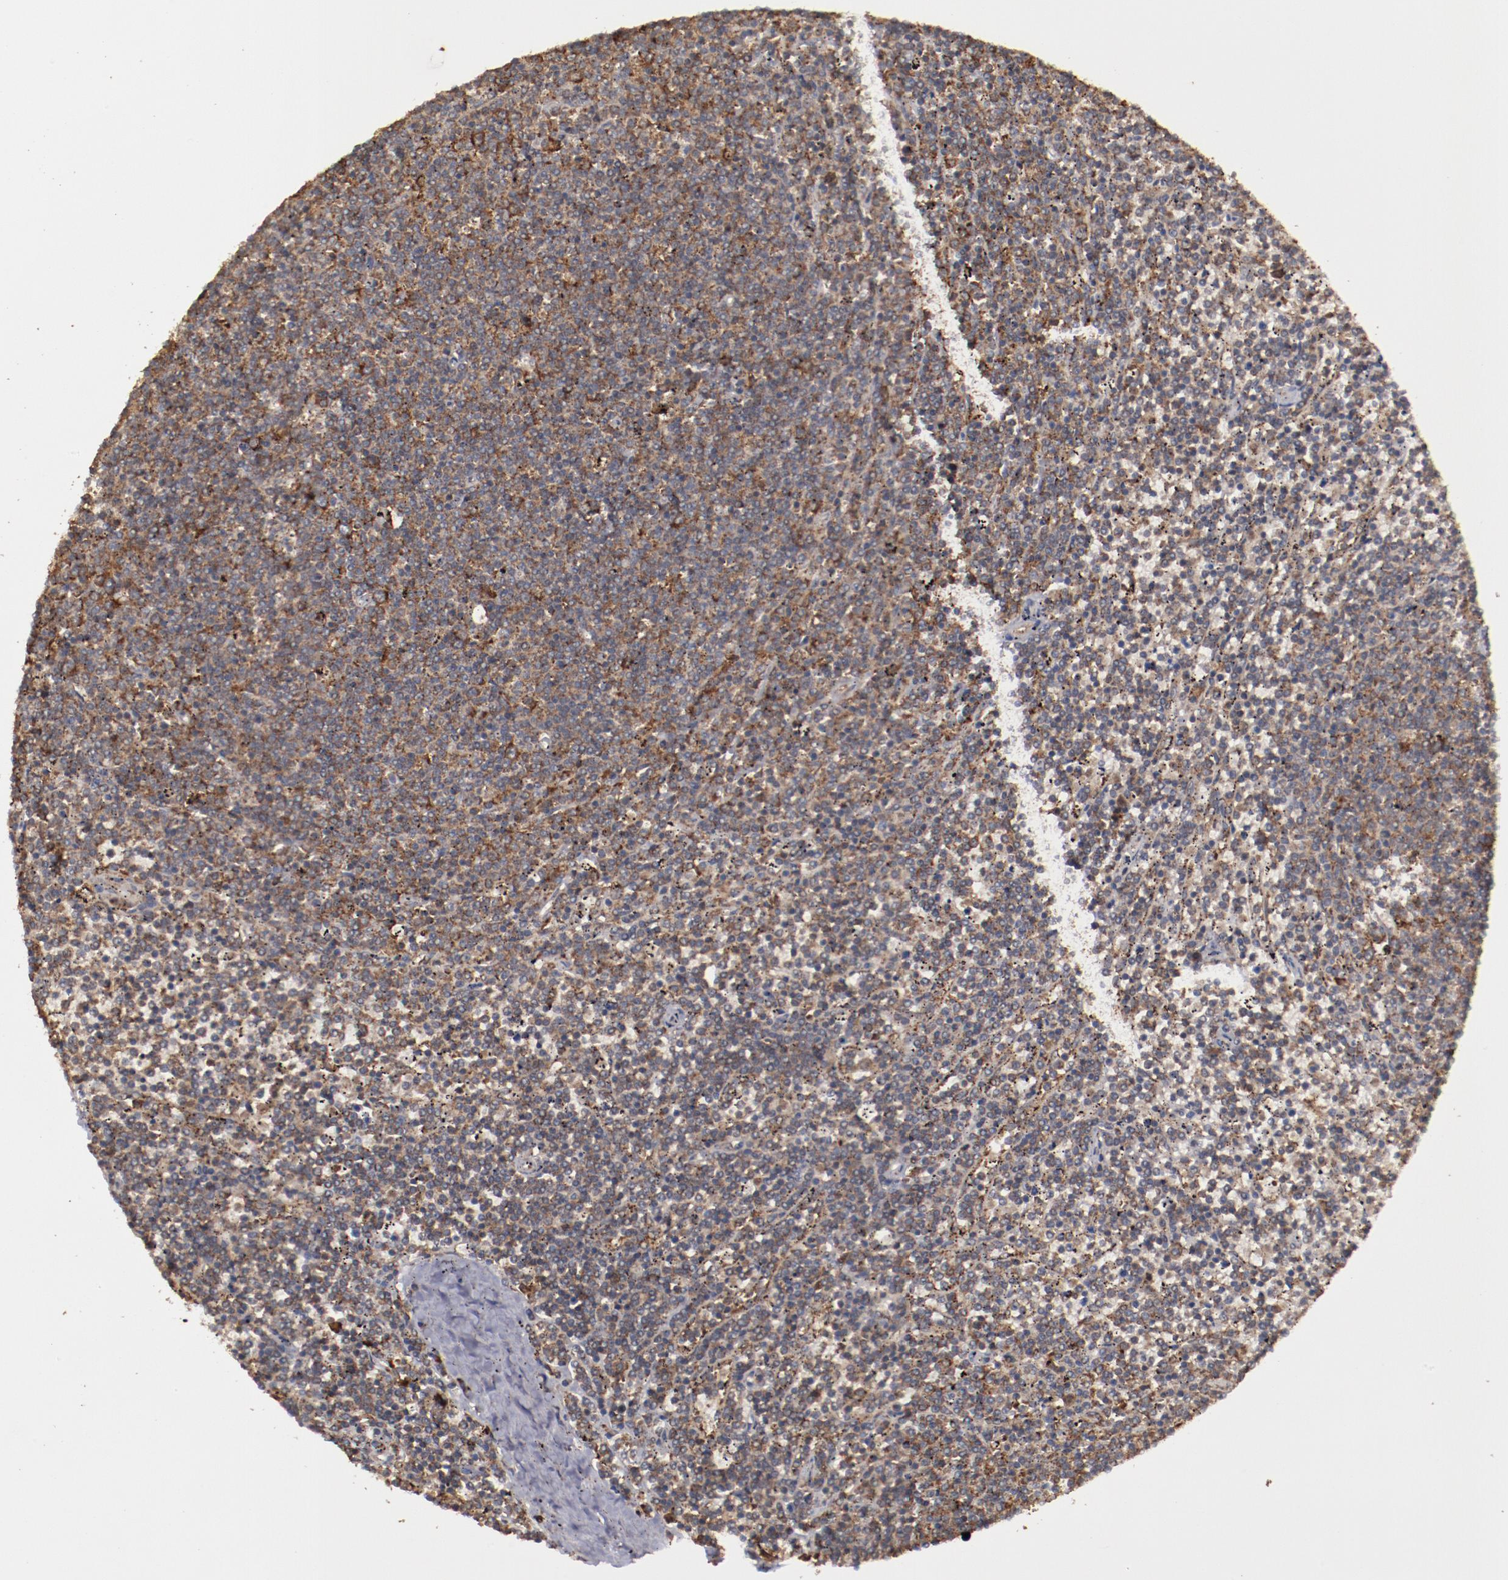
{"staining": {"intensity": "strong", "quantity": ">75%", "location": "cytoplasmic/membranous"}, "tissue": "lymphoma", "cell_type": "Tumor cells", "image_type": "cancer", "snomed": [{"axis": "morphology", "description": "Malignant lymphoma, non-Hodgkin's type, Low grade"}, {"axis": "topography", "description": "Spleen"}], "caption": "A brown stain shows strong cytoplasmic/membranous positivity of a protein in human low-grade malignant lymphoma, non-Hodgkin's type tumor cells.", "gene": "RPS4Y1", "patient": {"sex": "female", "age": 50}}